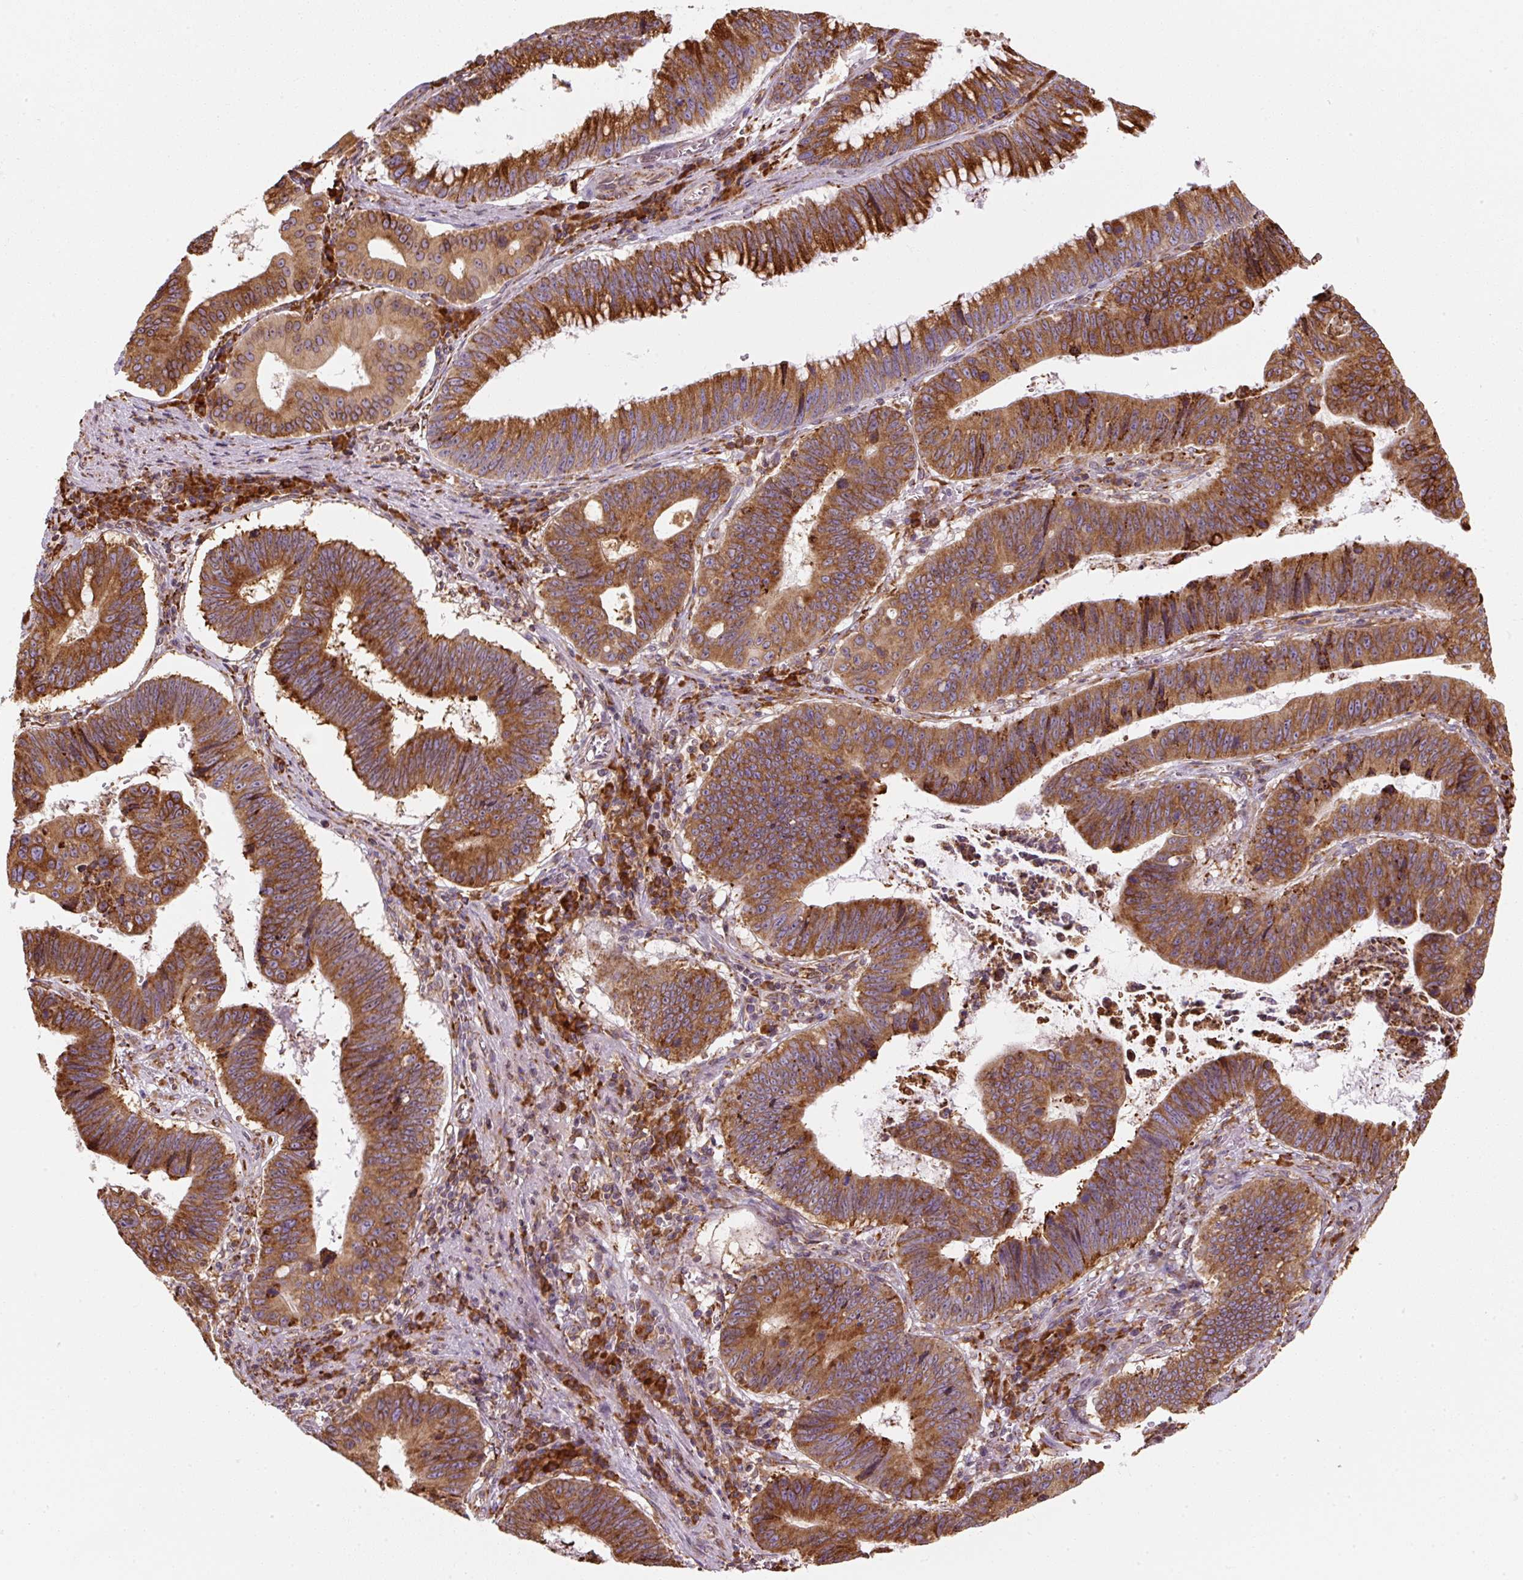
{"staining": {"intensity": "strong", "quantity": ">75%", "location": "cytoplasmic/membranous"}, "tissue": "stomach cancer", "cell_type": "Tumor cells", "image_type": "cancer", "snomed": [{"axis": "morphology", "description": "Adenocarcinoma, NOS"}, {"axis": "topography", "description": "Stomach"}], "caption": "Stomach adenocarcinoma stained with a protein marker shows strong staining in tumor cells.", "gene": "PRKCSH", "patient": {"sex": "male", "age": 59}}